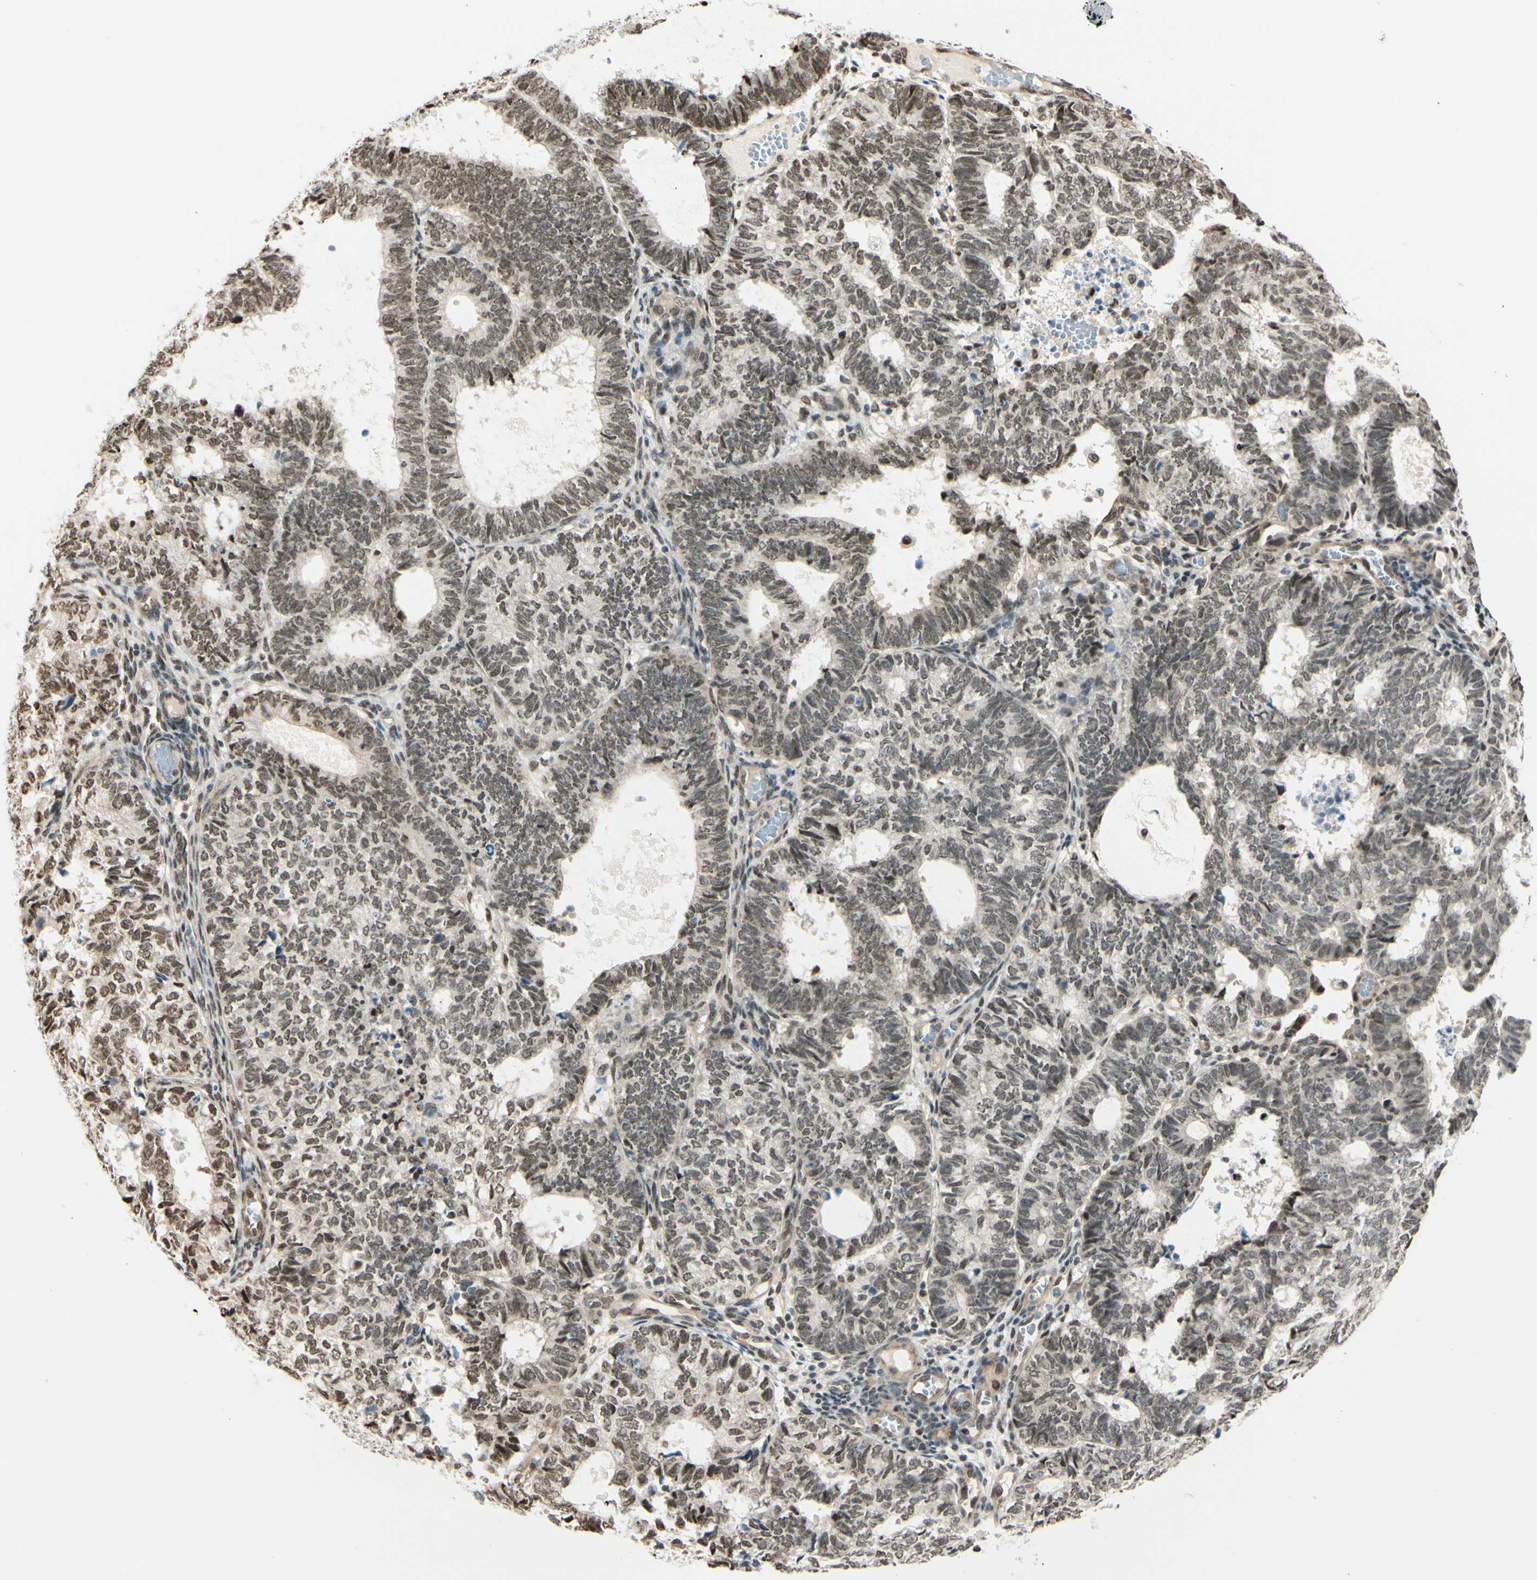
{"staining": {"intensity": "weak", "quantity": ">75%", "location": "nuclear"}, "tissue": "endometrial cancer", "cell_type": "Tumor cells", "image_type": "cancer", "snomed": [{"axis": "morphology", "description": "Adenocarcinoma, NOS"}, {"axis": "topography", "description": "Uterus"}], "caption": "This is an image of immunohistochemistry (IHC) staining of adenocarcinoma (endometrial), which shows weak positivity in the nuclear of tumor cells.", "gene": "SUFU", "patient": {"sex": "female", "age": 60}}